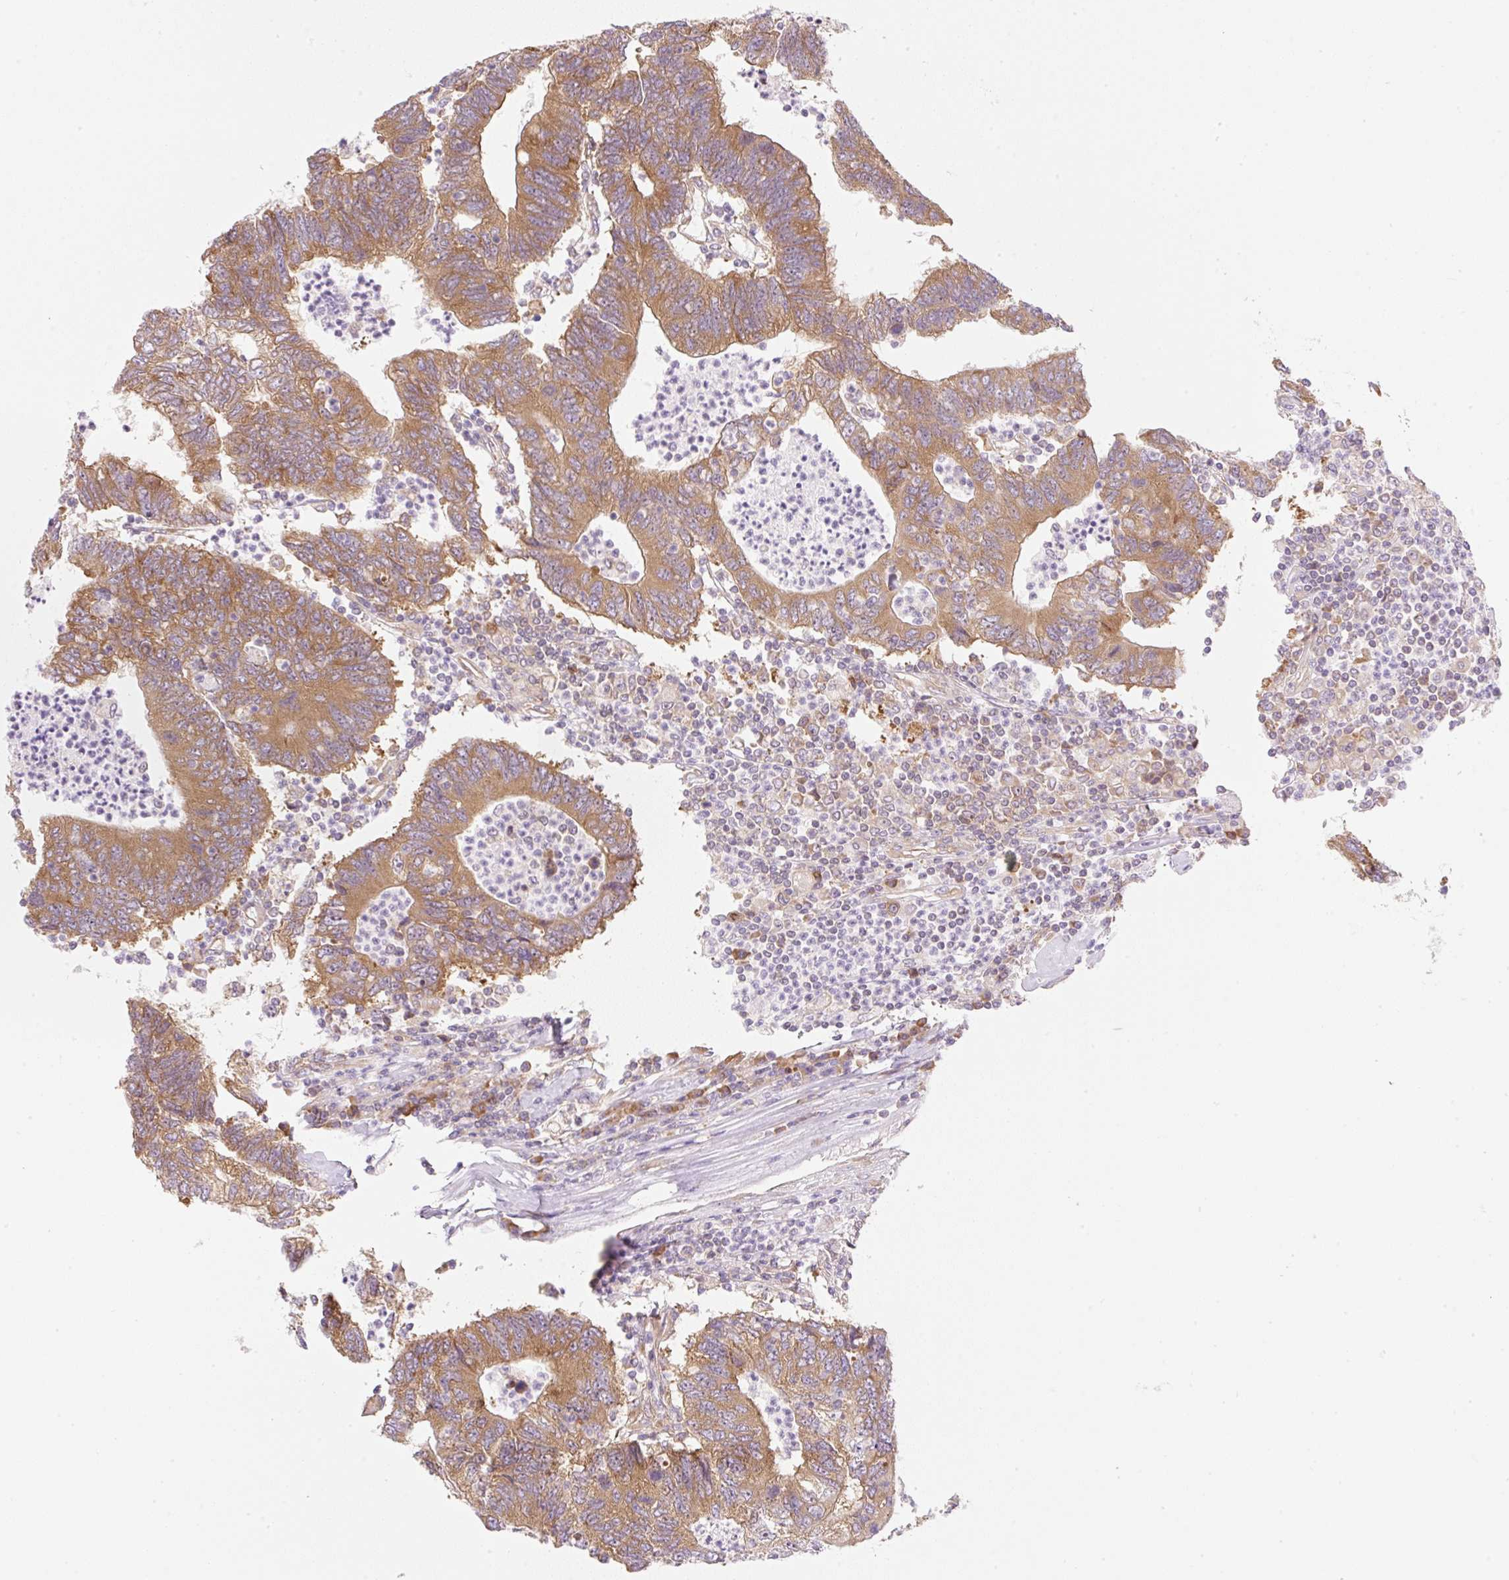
{"staining": {"intensity": "moderate", "quantity": ">75%", "location": "cytoplasmic/membranous"}, "tissue": "colorectal cancer", "cell_type": "Tumor cells", "image_type": "cancer", "snomed": [{"axis": "morphology", "description": "Adenocarcinoma, NOS"}, {"axis": "topography", "description": "Colon"}], "caption": "Immunohistochemistry photomicrograph of neoplastic tissue: colorectal cancer stained using immunohistochemistry exhibits medium levels of moderate protein expression localized specifically in the cytoplasmic/membranous of tumor cells, appearing as a cytoplasmic/membranous brown color.", "gene": "RPL18A", "patient": {"sex": "female", "age": 48}}